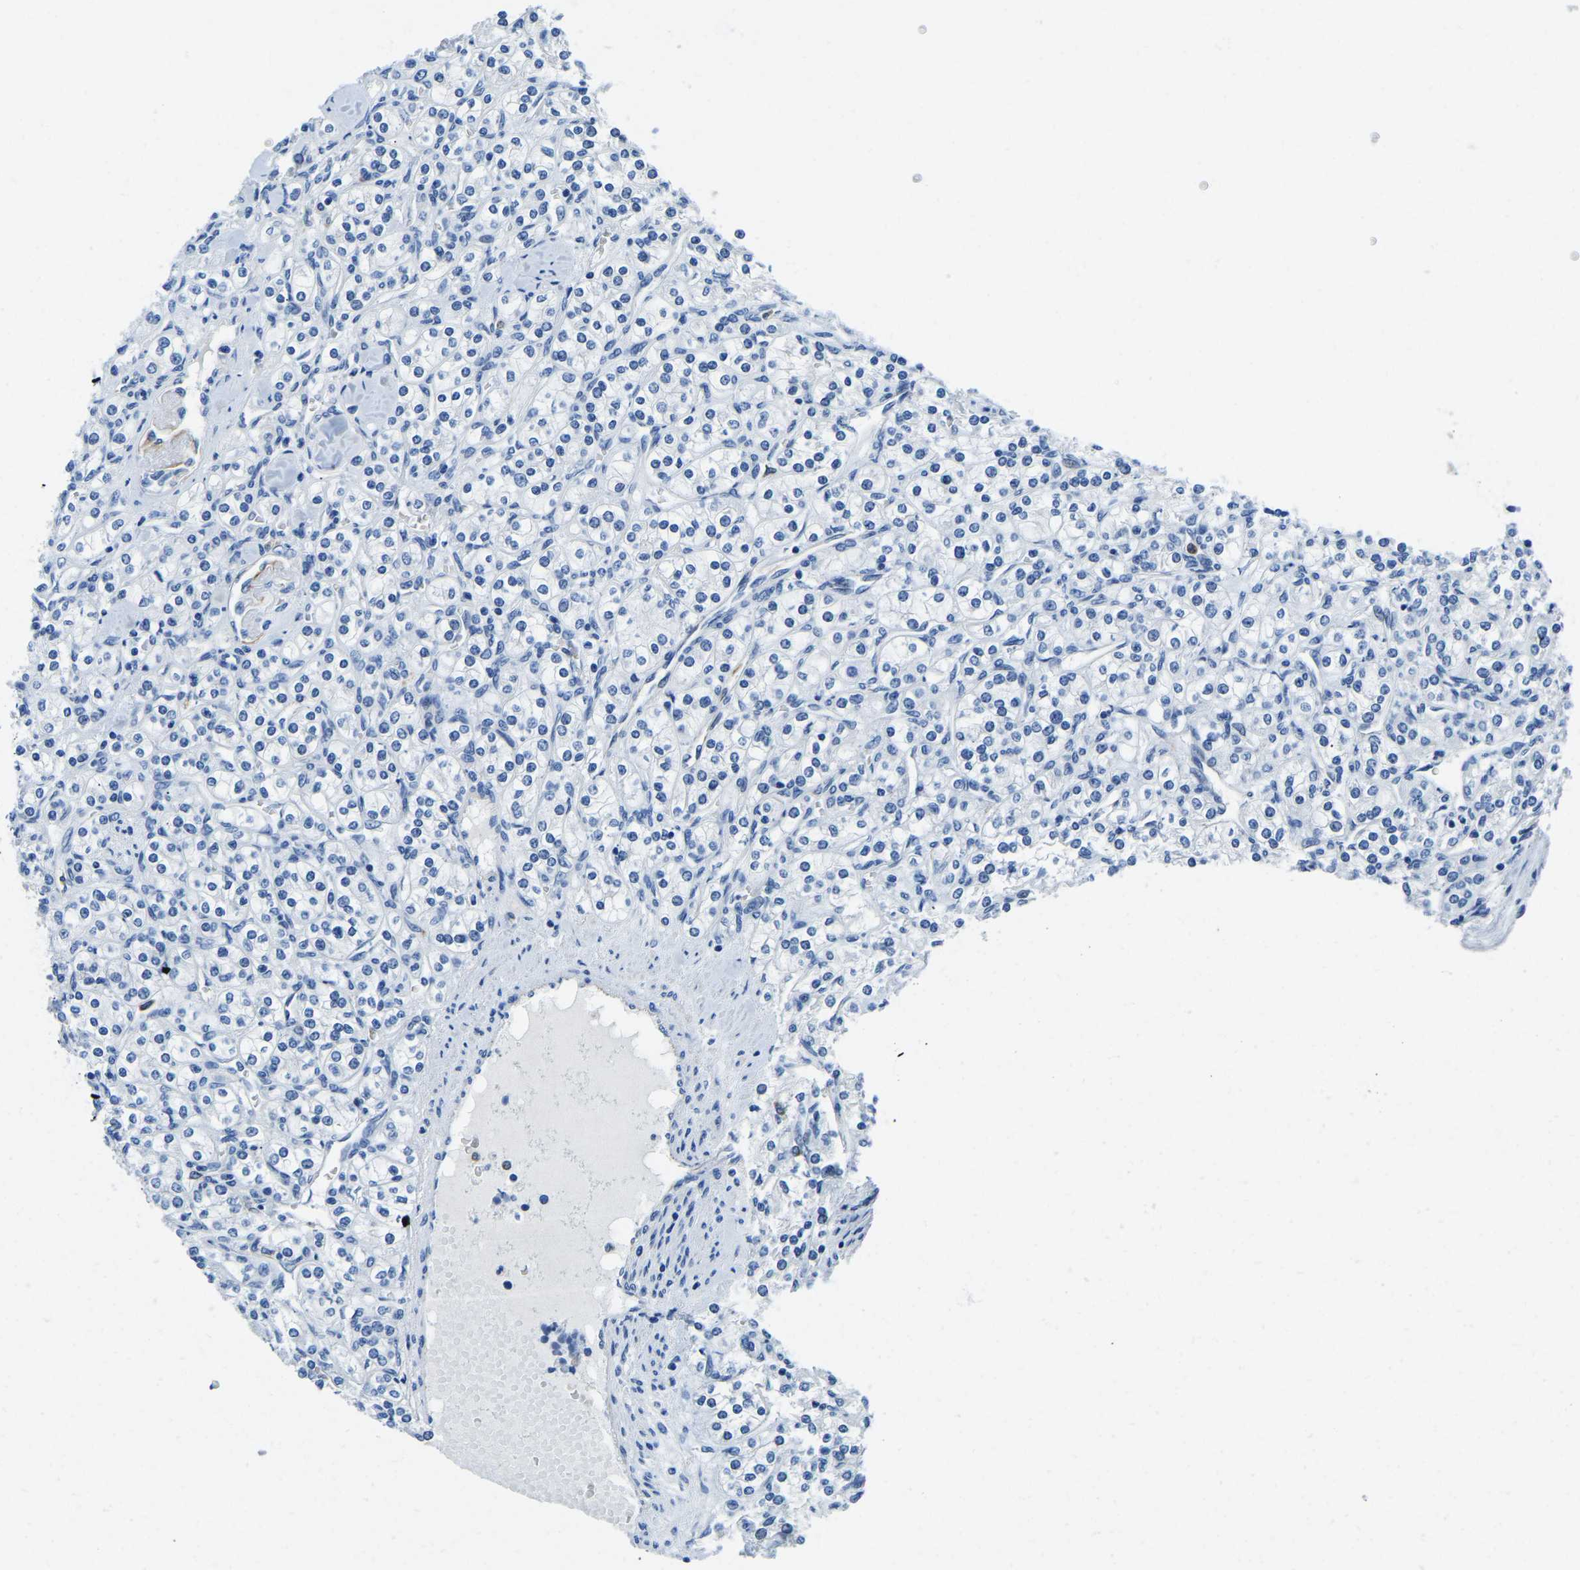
{"staining": {"intensity": "negative", "quantity": "none", "location": "none"}, "tissue": "renal cancer", "cell_type": "Tumor cells", "image_type": "cancer", "snomed": [{"axis": "morphology", "description": "Adenocarcinoma, NOS"}, {"axis": "topography", "description": "Kidney"}], "caption": "The image shows no staining of tumor cells in adenocarcinoma (renal). (DAB (3,3'-diaminobenzidine) IHC visualized using brightfield microscopy, high magnification).", "gene": "MS4A3", "patient": {"sex": "male", "age": 77}}